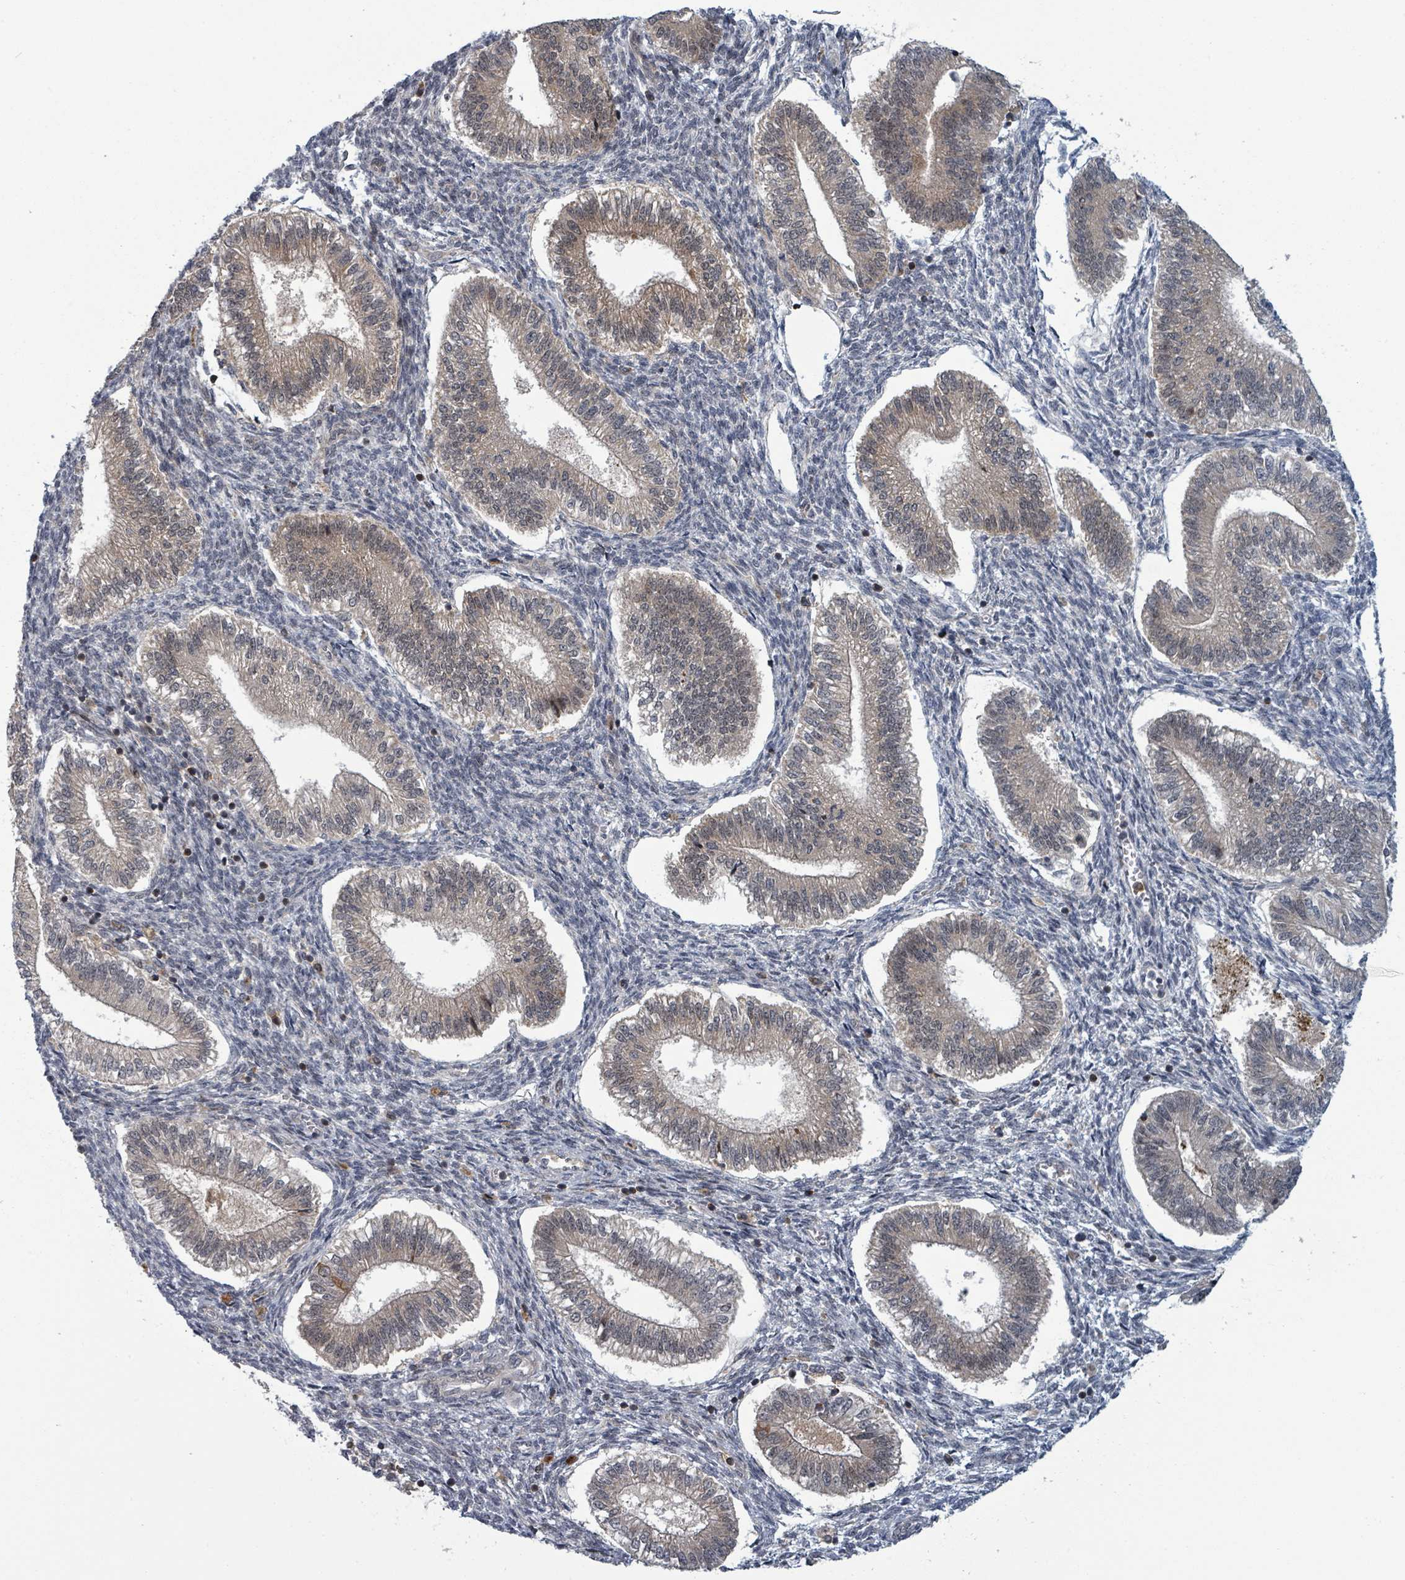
{"staining": {"intensity": "negative", "quantity": "none", "location": "none"}, "tissue": "endometrium", "cell_type": "Cells in endometrial stroma", "image_type": "normal", "snomed": [{"axis": "morphology", "description": "Normal tissue, NOS"}, {"axis": "topography", "description": "Endometrium"}], "caption": "Immunohistochemistry (IHC) of unremarkable endometrium shows no staining in cells in endometrial stroma.", "gene": "GTF3C1", "patient": {"sex": "female", "age": 25}}